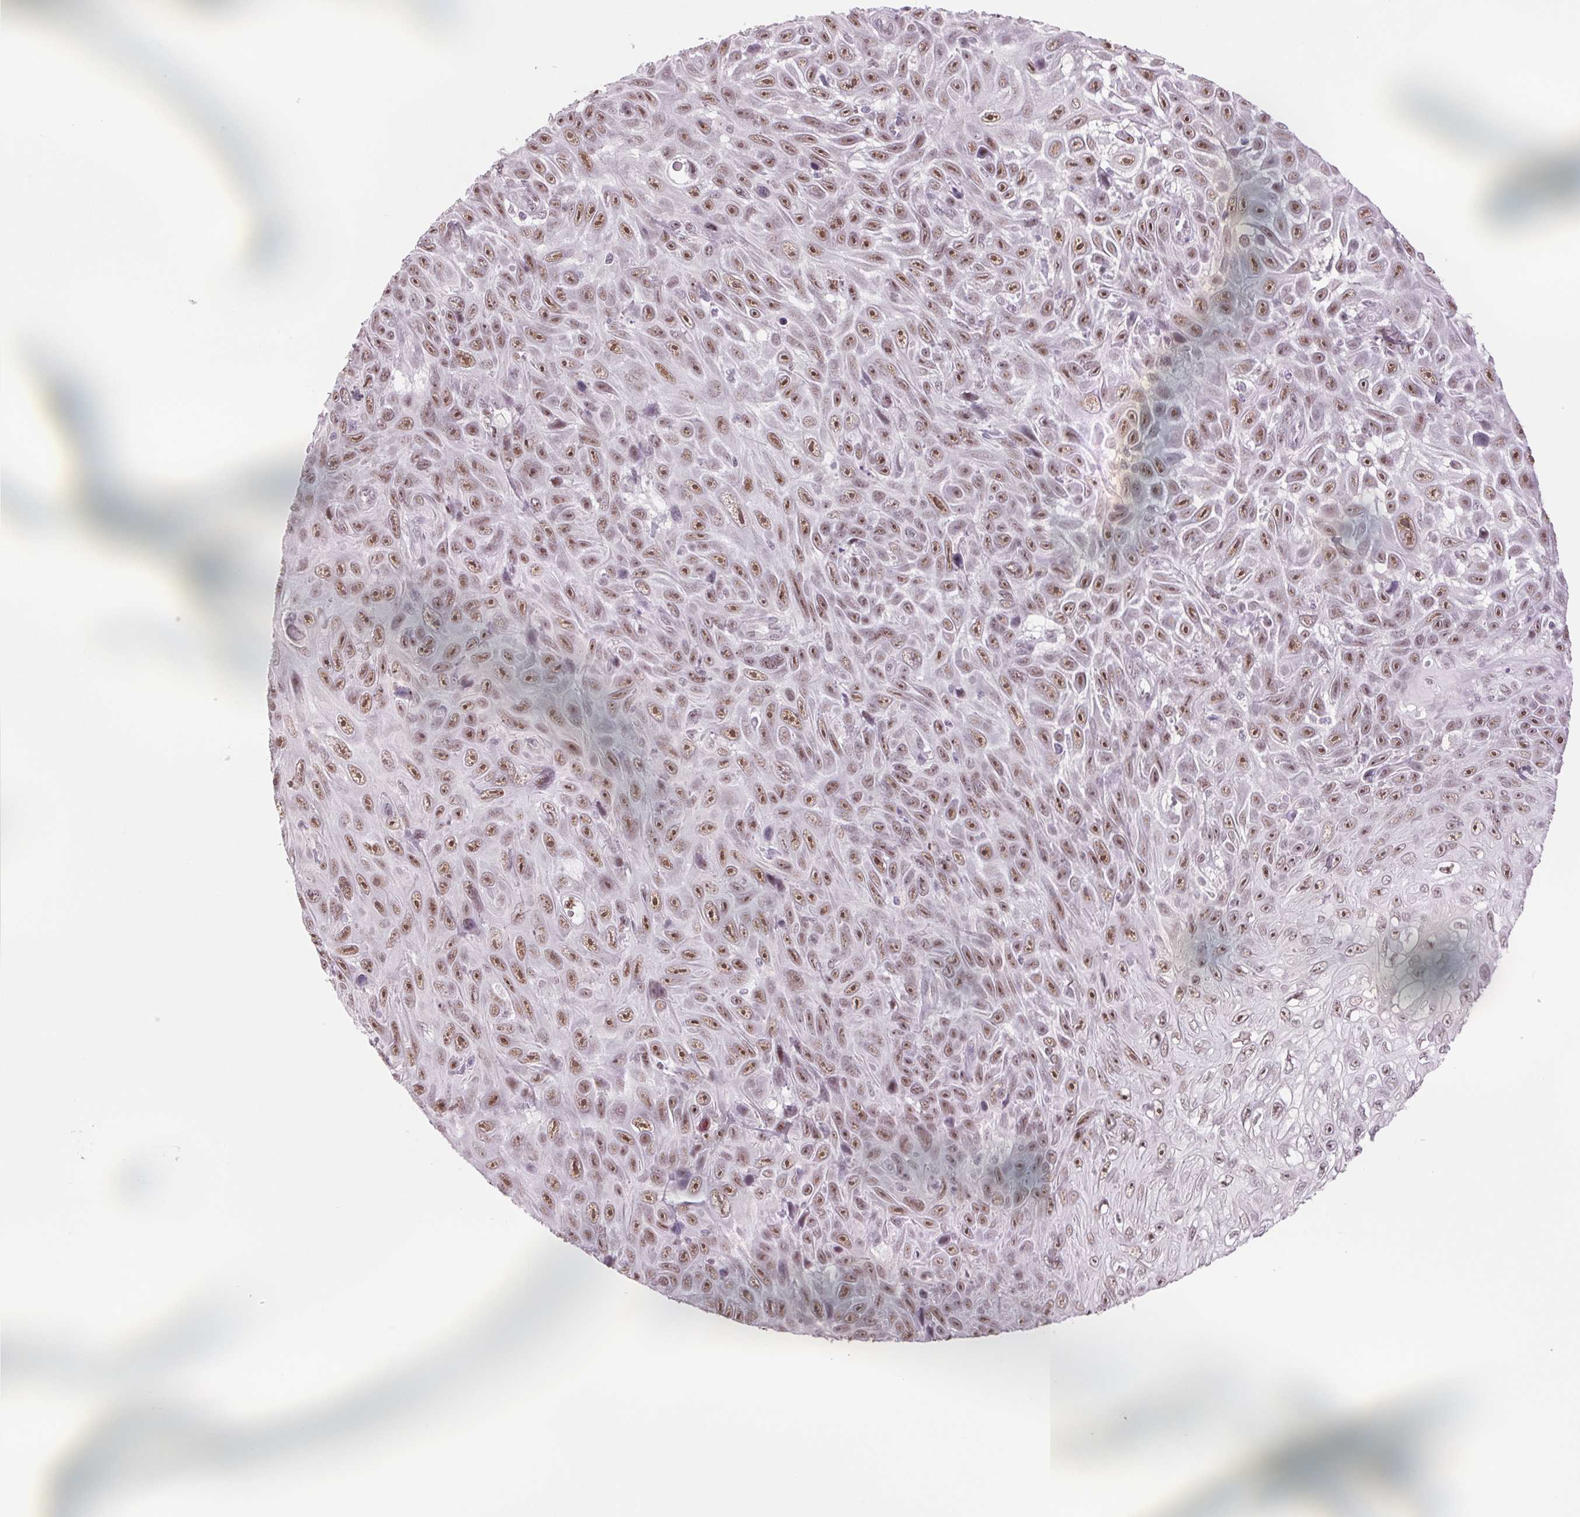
{"staining": {"intensity": "moderate", "quantity": ">75%", "location": "nuclear"}, "tissue": "skin cancer", "cell_type": "Tumor cells", "image_type": "cancer", "snomed": [{"axis": "morphology", "description": "Squamous cell carcinoma, NOS"}, {"axis": "topography", "description": "Skin"}], "caption": "A brown stain shows moderate nuclear staining of a protein in human skin cancer tumor cells. (Brightfield microscopy of DAB IHC at high magnification).", "gene": "ZC3H14", "patient": {"sex": "male", "age": 82}}